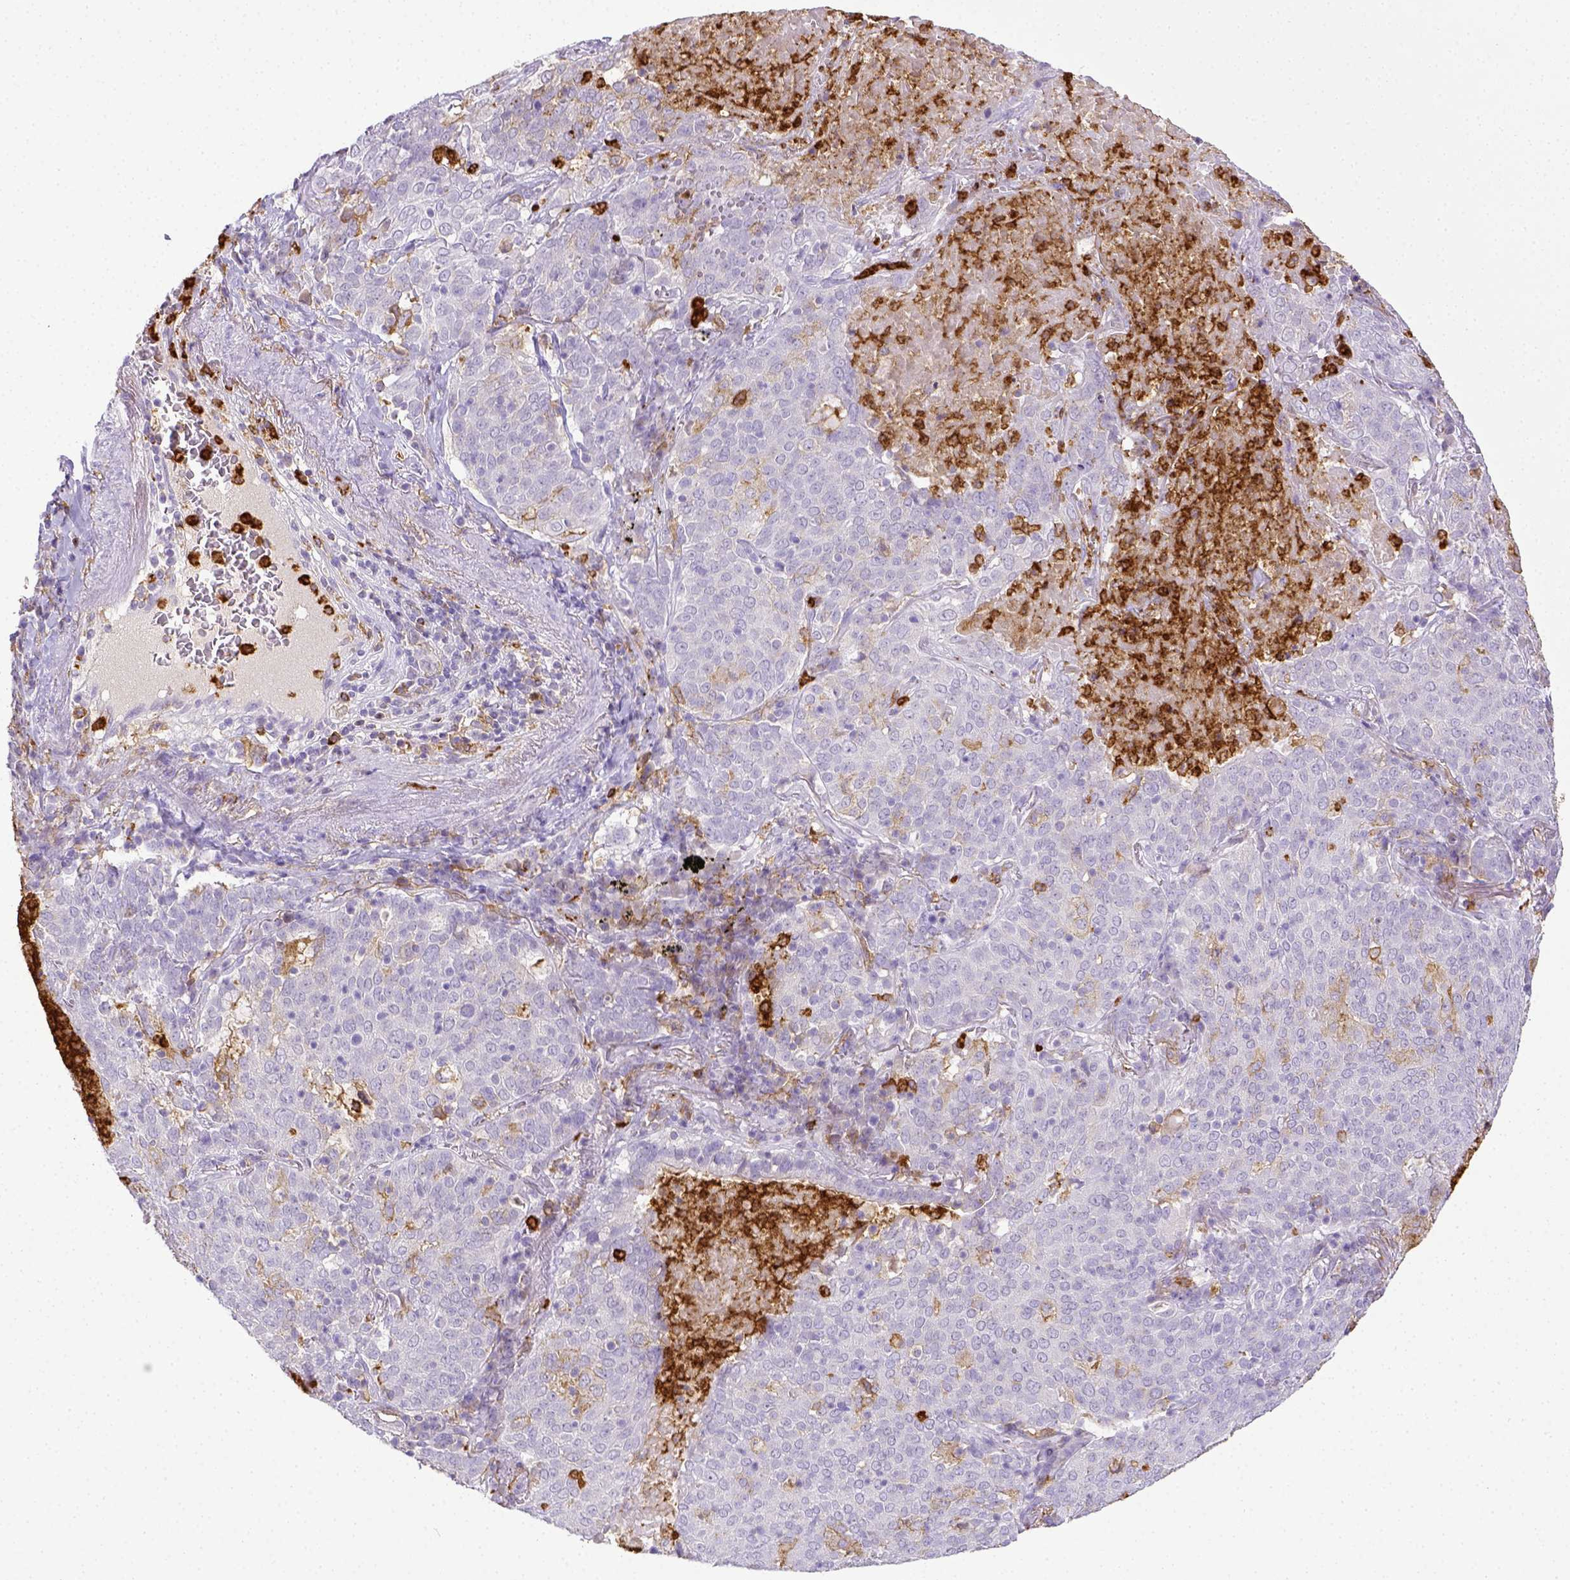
{"staining": {"intensity": "negative", "quantity": "none", "location": "none"}, "tissue": "lung cancer", "cell_type": "Tumor cells", "image_type": "cancer", "snomed": [{"axis": "morphology", "description": "Squamous cell carcinoma, NOS"}, {"axis": "topography", "description": "Lung"}], "caption": "Lung cancer (squamous cell carcinoma) stained for a protein using immunohistochemistry shows no staining tumor cells.", "gene": "ITGAM", "patient": {"sex": "male", "age": 82}}